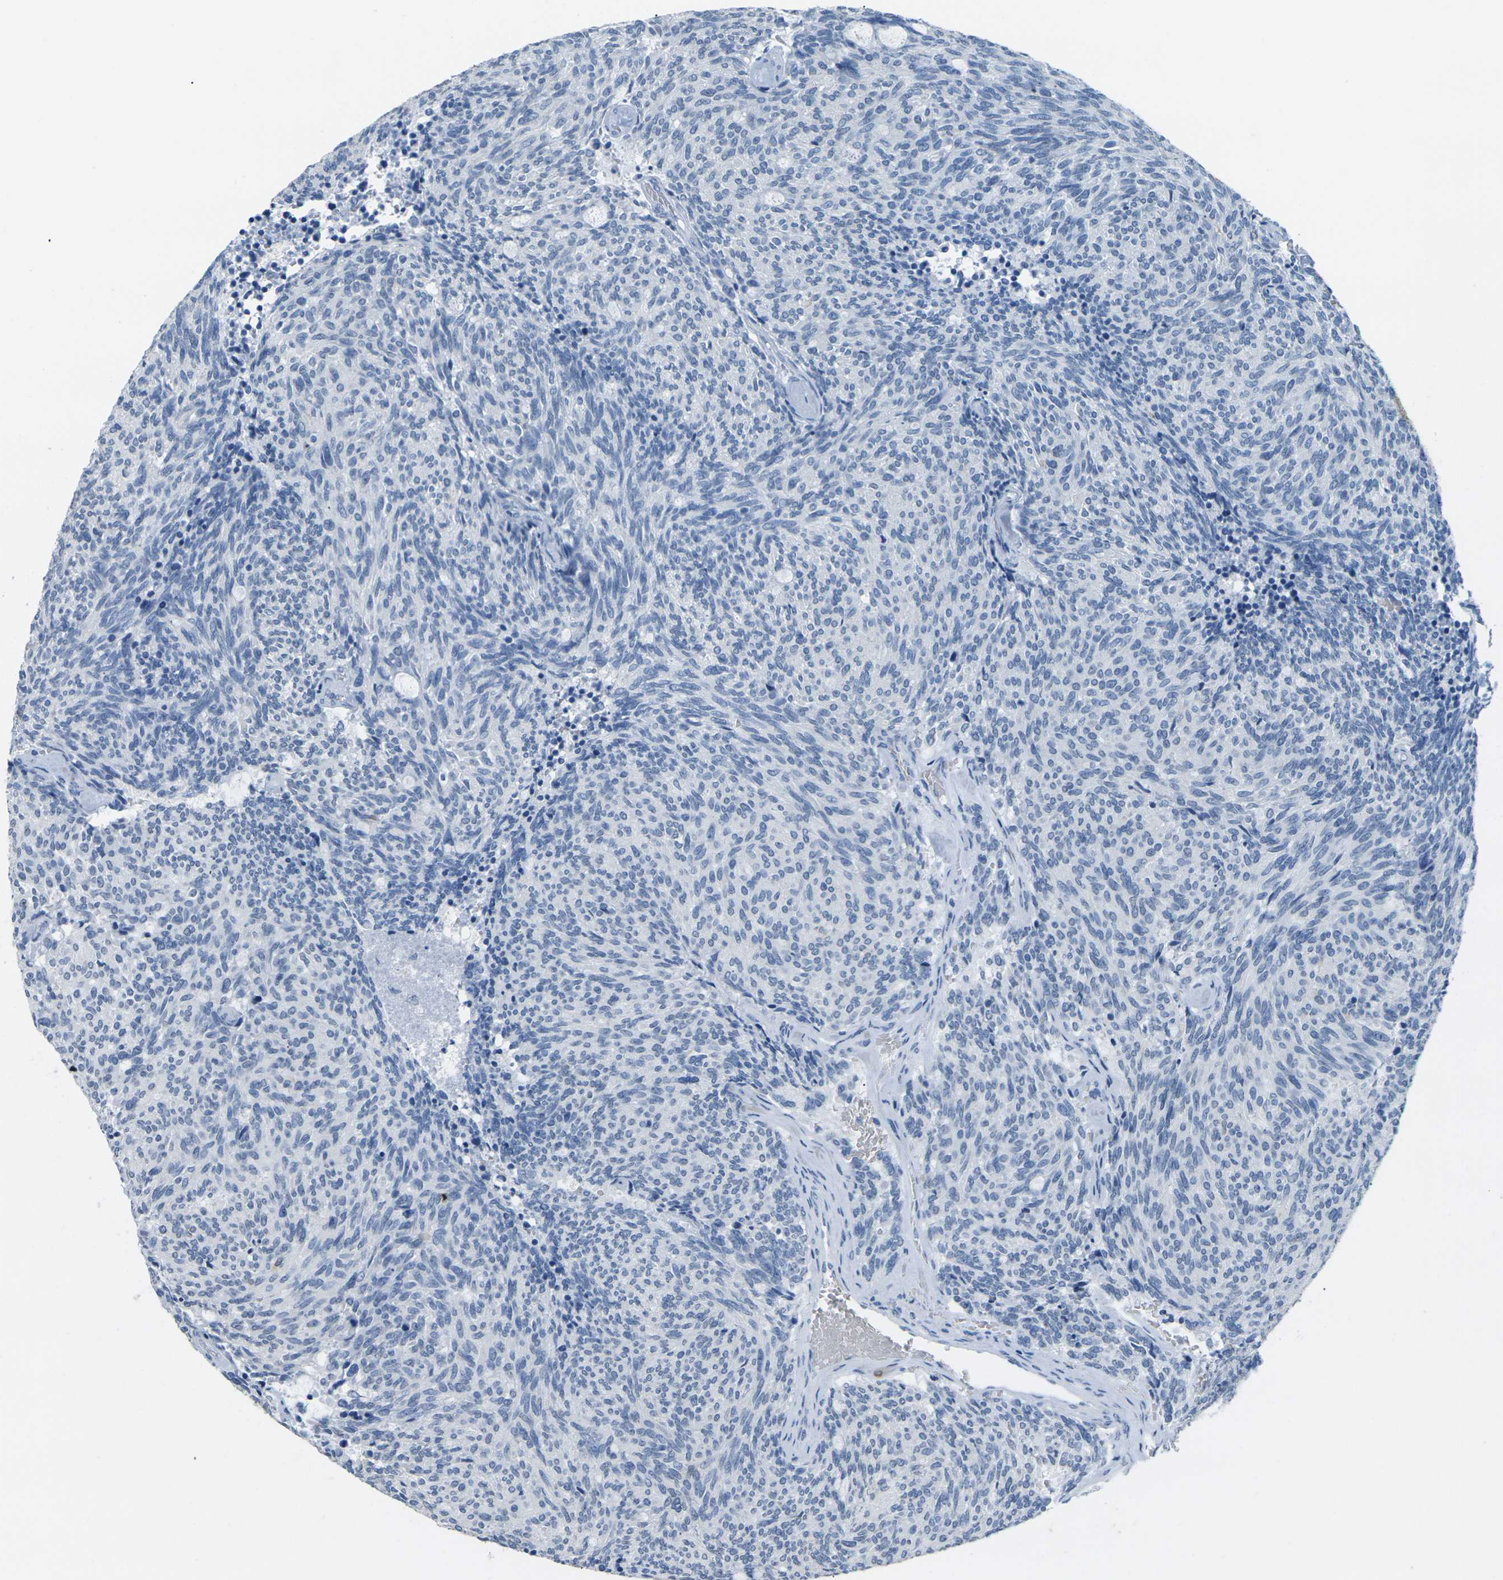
{"staining": {"intensity": "negative", "quantity": "none", "location": "none"}, "tissue": "carcinoid", "cell_type": "Tumor cells", "image_type": "cancer", "snomed": [{"axis": "morphology", "description": "Carcinoid, malignant, NOS"}, {"axis": "topography", "description": "Pancreas"}], "caption": "Tumor cells show no significant protein expression in carcinoid. (Stains: DAB (3,3'-diaminobenzidine) immunohistochemistry (IHC) with hematoxylin counter stain, Microscopy: brightfield microscopy at high magnification).", "gene": "CTAG1A", "patient": {"sex": "female", "age": 54}}